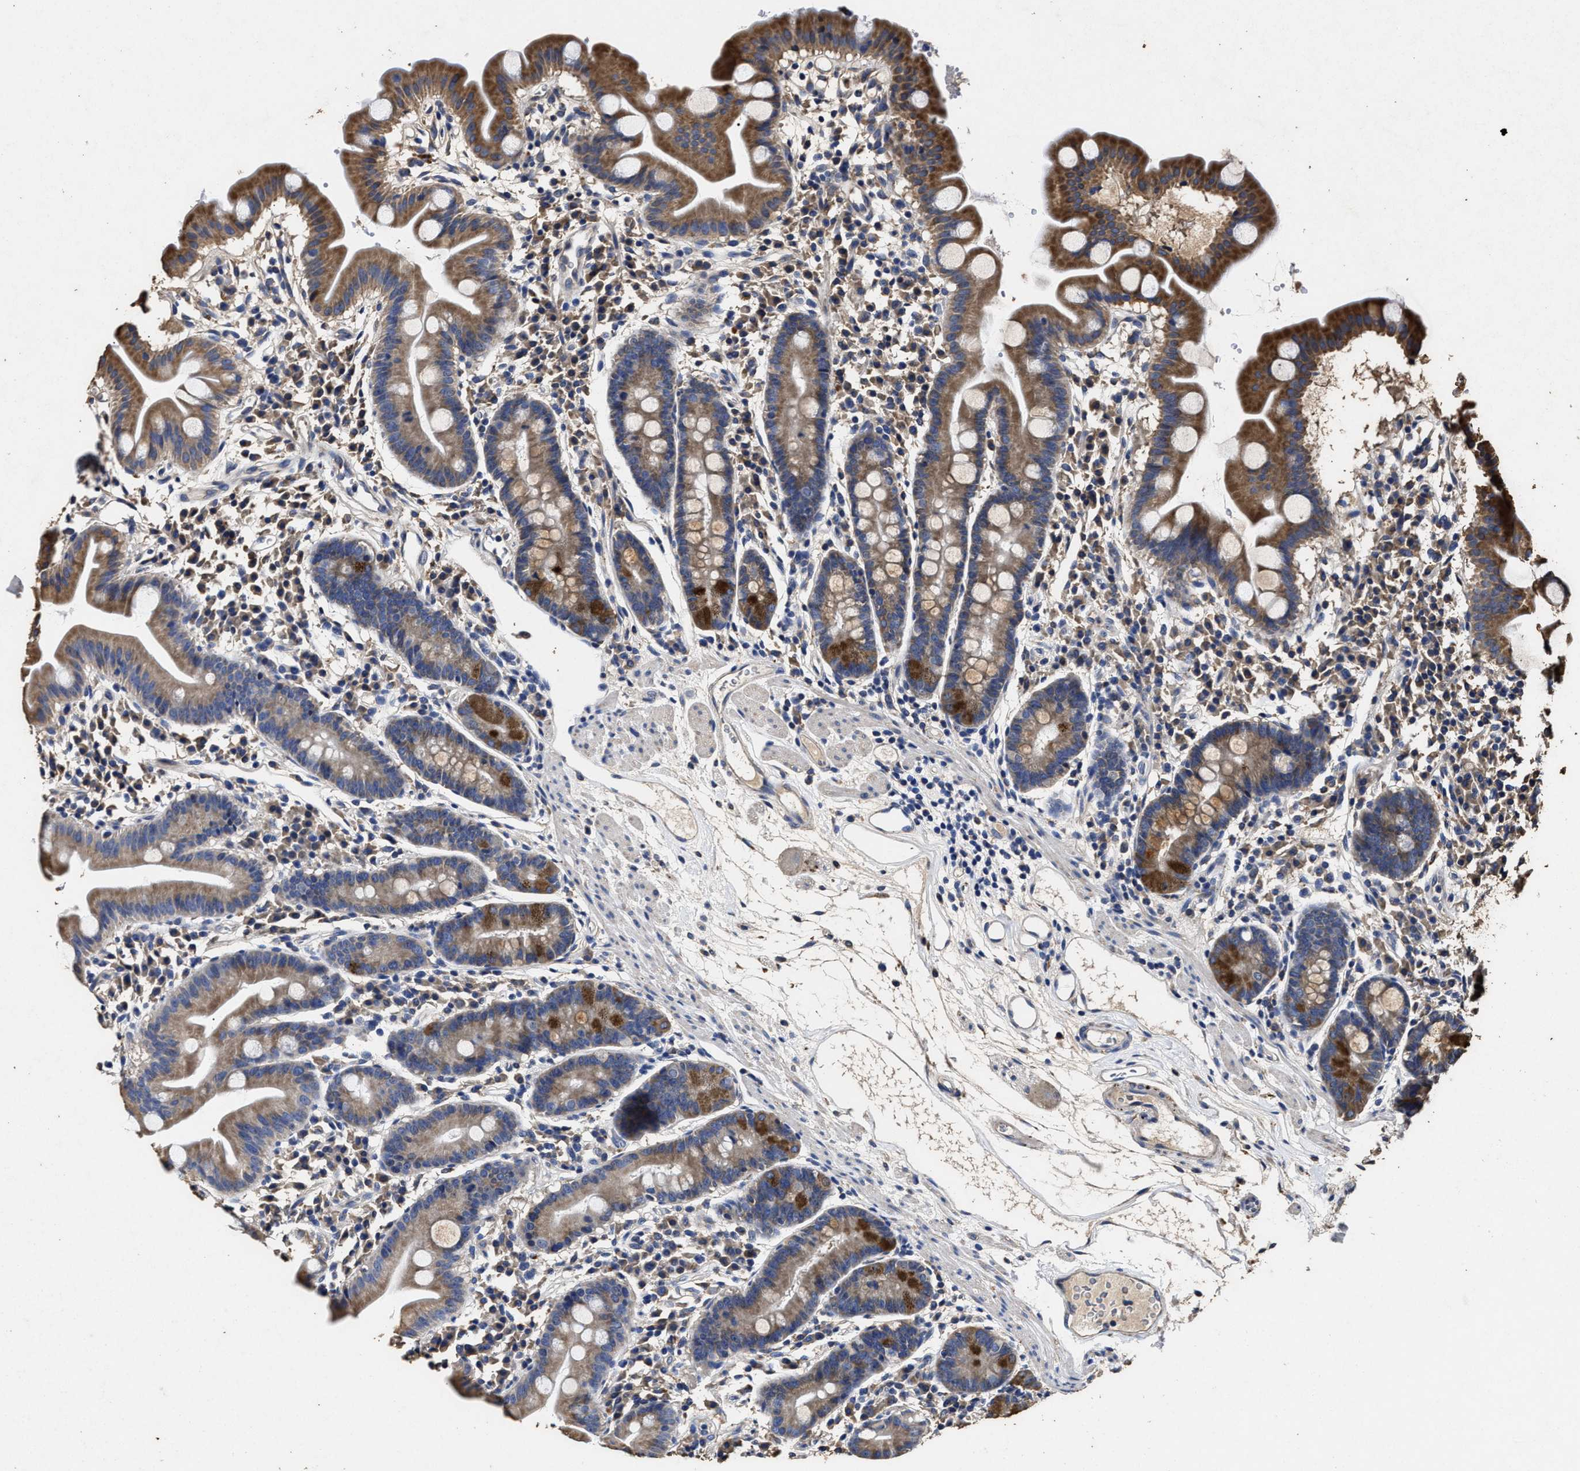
{"staining": {"intensity": "strong", "quantity": ">75%", "location": "cytoplasmic/membranous"}, "tissue": "duodenum", "cell_type": "Glandular cells", "image_type": "normal", "snomed": [{"axis": "morphology", "description": "Normal tissue, NOS"}, {"axis": "topography", "description": "Duodenum"}], "caption": "IHC staining of normal duodenum, which reveals high levels of strong cytoplasmic/membranous positivity in about >75% of glandular cells indicating strong cytoplasmic/membranous protein staining. The staining was performed using DAB (3,3'-diaminobenzidine) (brown) for protein detection and nuclei were counterstained in hematoxylin (blue).", "gene": "PPM1K", "patient": {"sex": "male", "age": 50}}